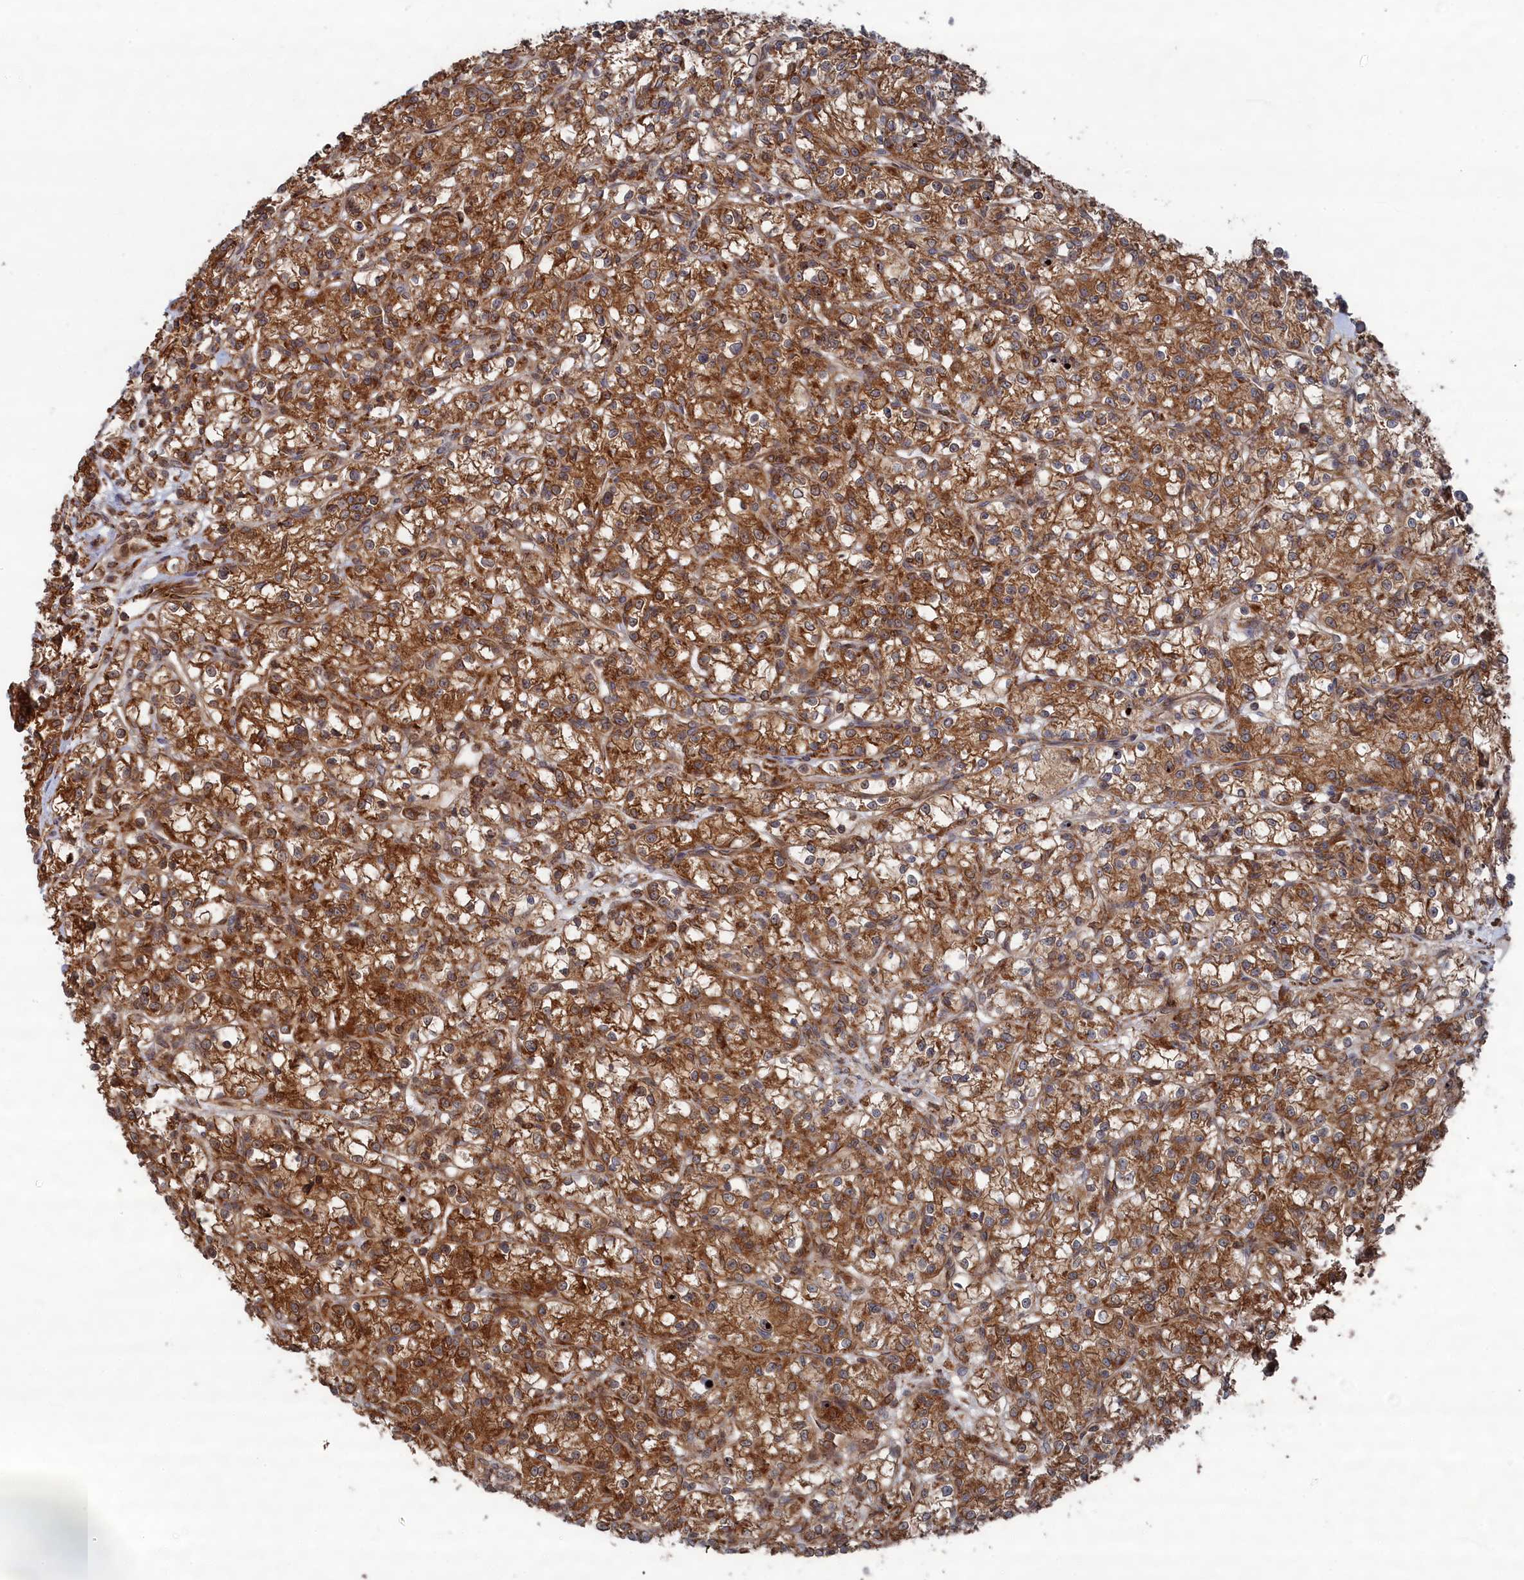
{"staining": {"intensity": "moderate", "quantity": ">75%", "location": "cytoplasmic/membranous"}, "tissue": "renal cancer", "cell_type": "Tumor cells", "image_type": "cancer", "snomed": [{"axis": "morphology", "description": "Adenocarcinoma, NOS"}, {"axis": "topography", "description": "Kidney"}], "caption": "Protein staining exhibits moderate cytoplasmic/membranous expression in approximately >75% of tumor cells in renal adenocarcinoma.", "gene": "BPIFB6", "patient": {"sex": "female", "age": 59}}